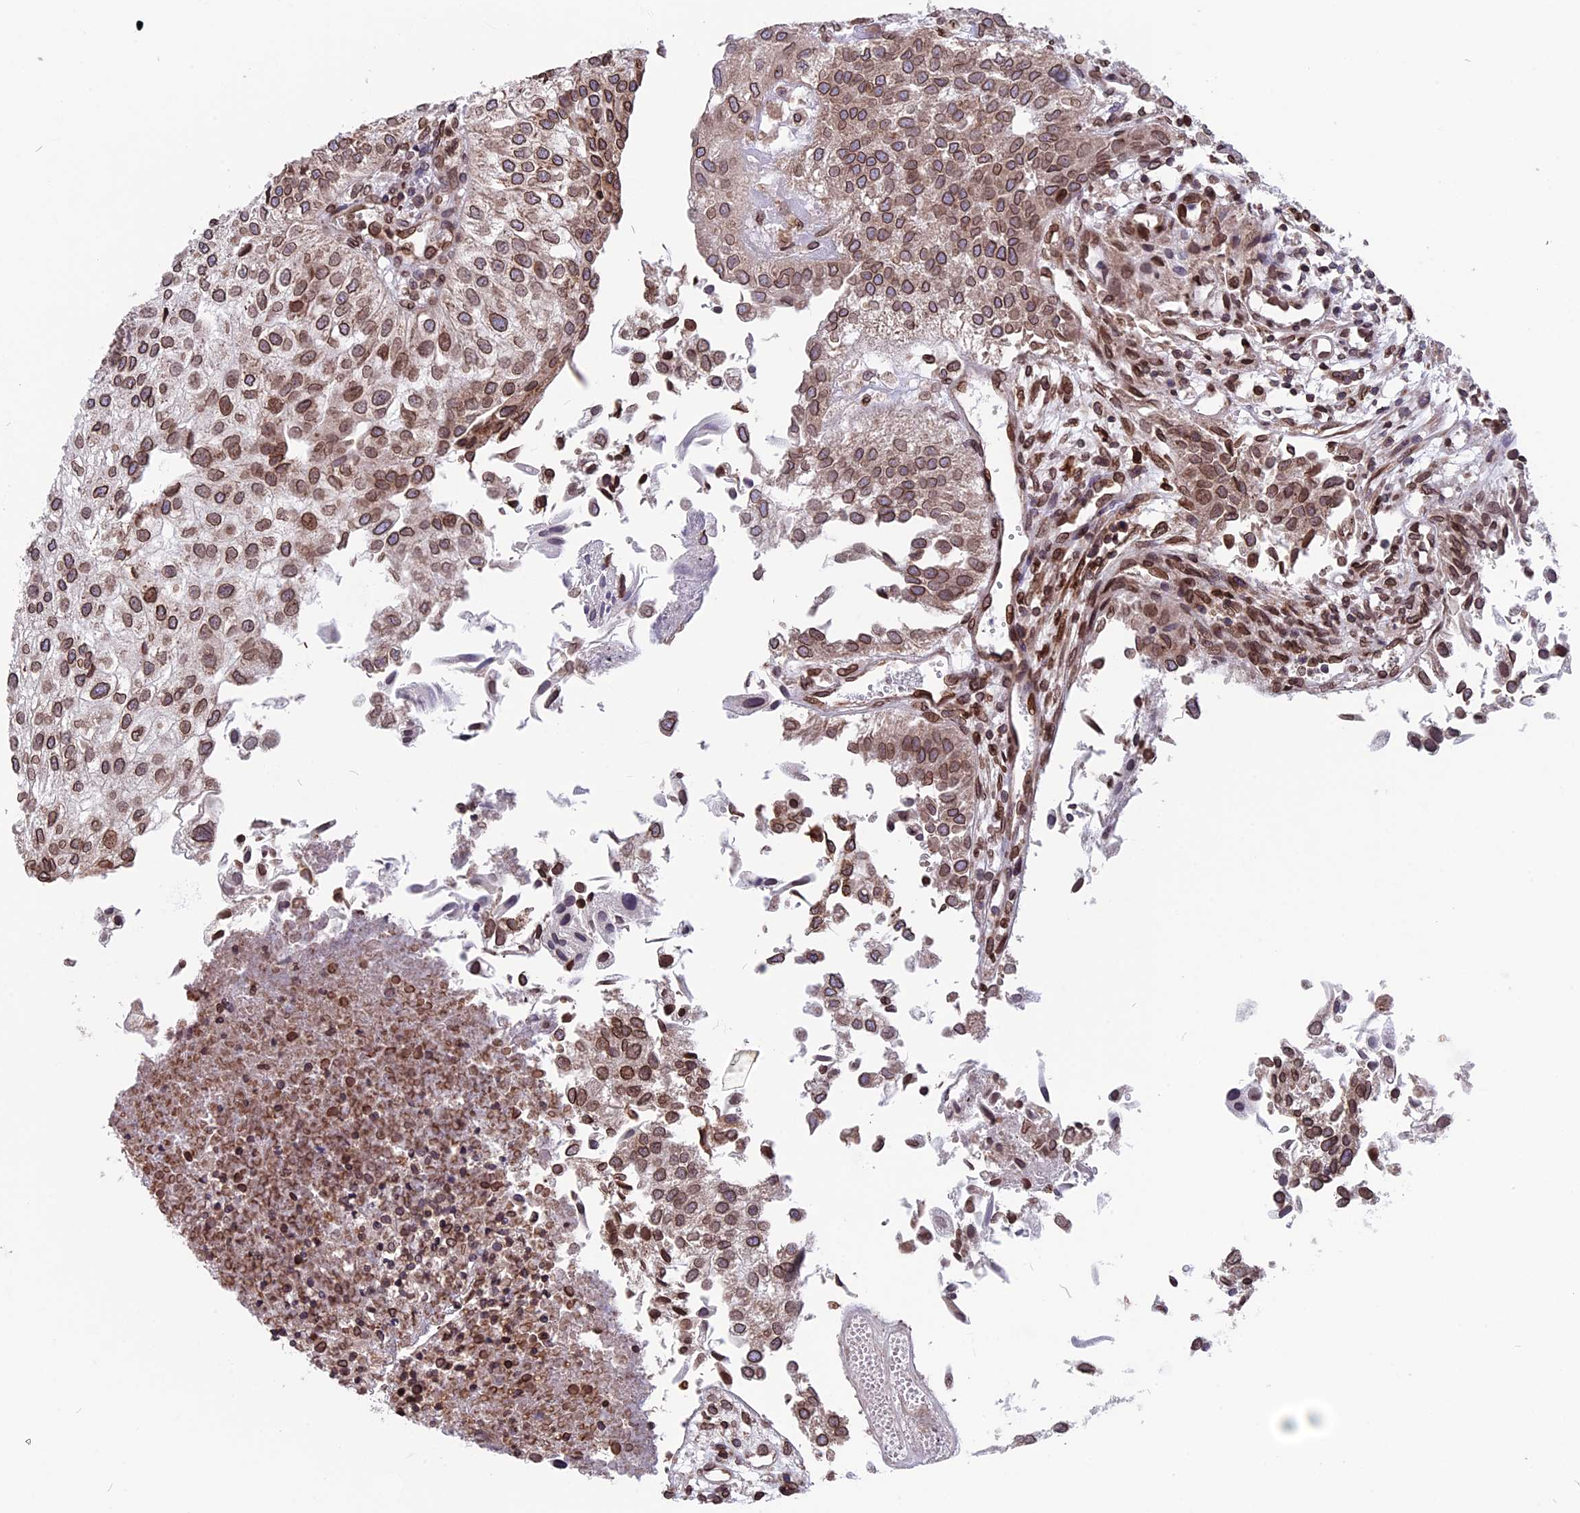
{"staining": {"intensity": "moderate", "quantity": ">75%", "location": "cytoplasmic/membranous,nuclear"}, "tissue": "urothelial cancer", "cell_type": "Tumor cells", "image_type": "cancer", "snomed": [{"axis": "morphology", "description": "Urothelial carcinoma, Low grade"}, {"axis": "topography", "description": "Urinary bladder"}], "caption": "An image of urothelial cancer stained for a protein shows moderate cytoplasmic/membranous and nuclear brown staining in tumor cells.", "gene": "PTCHD4", "patient": {"sex": "female", "age": 89}}